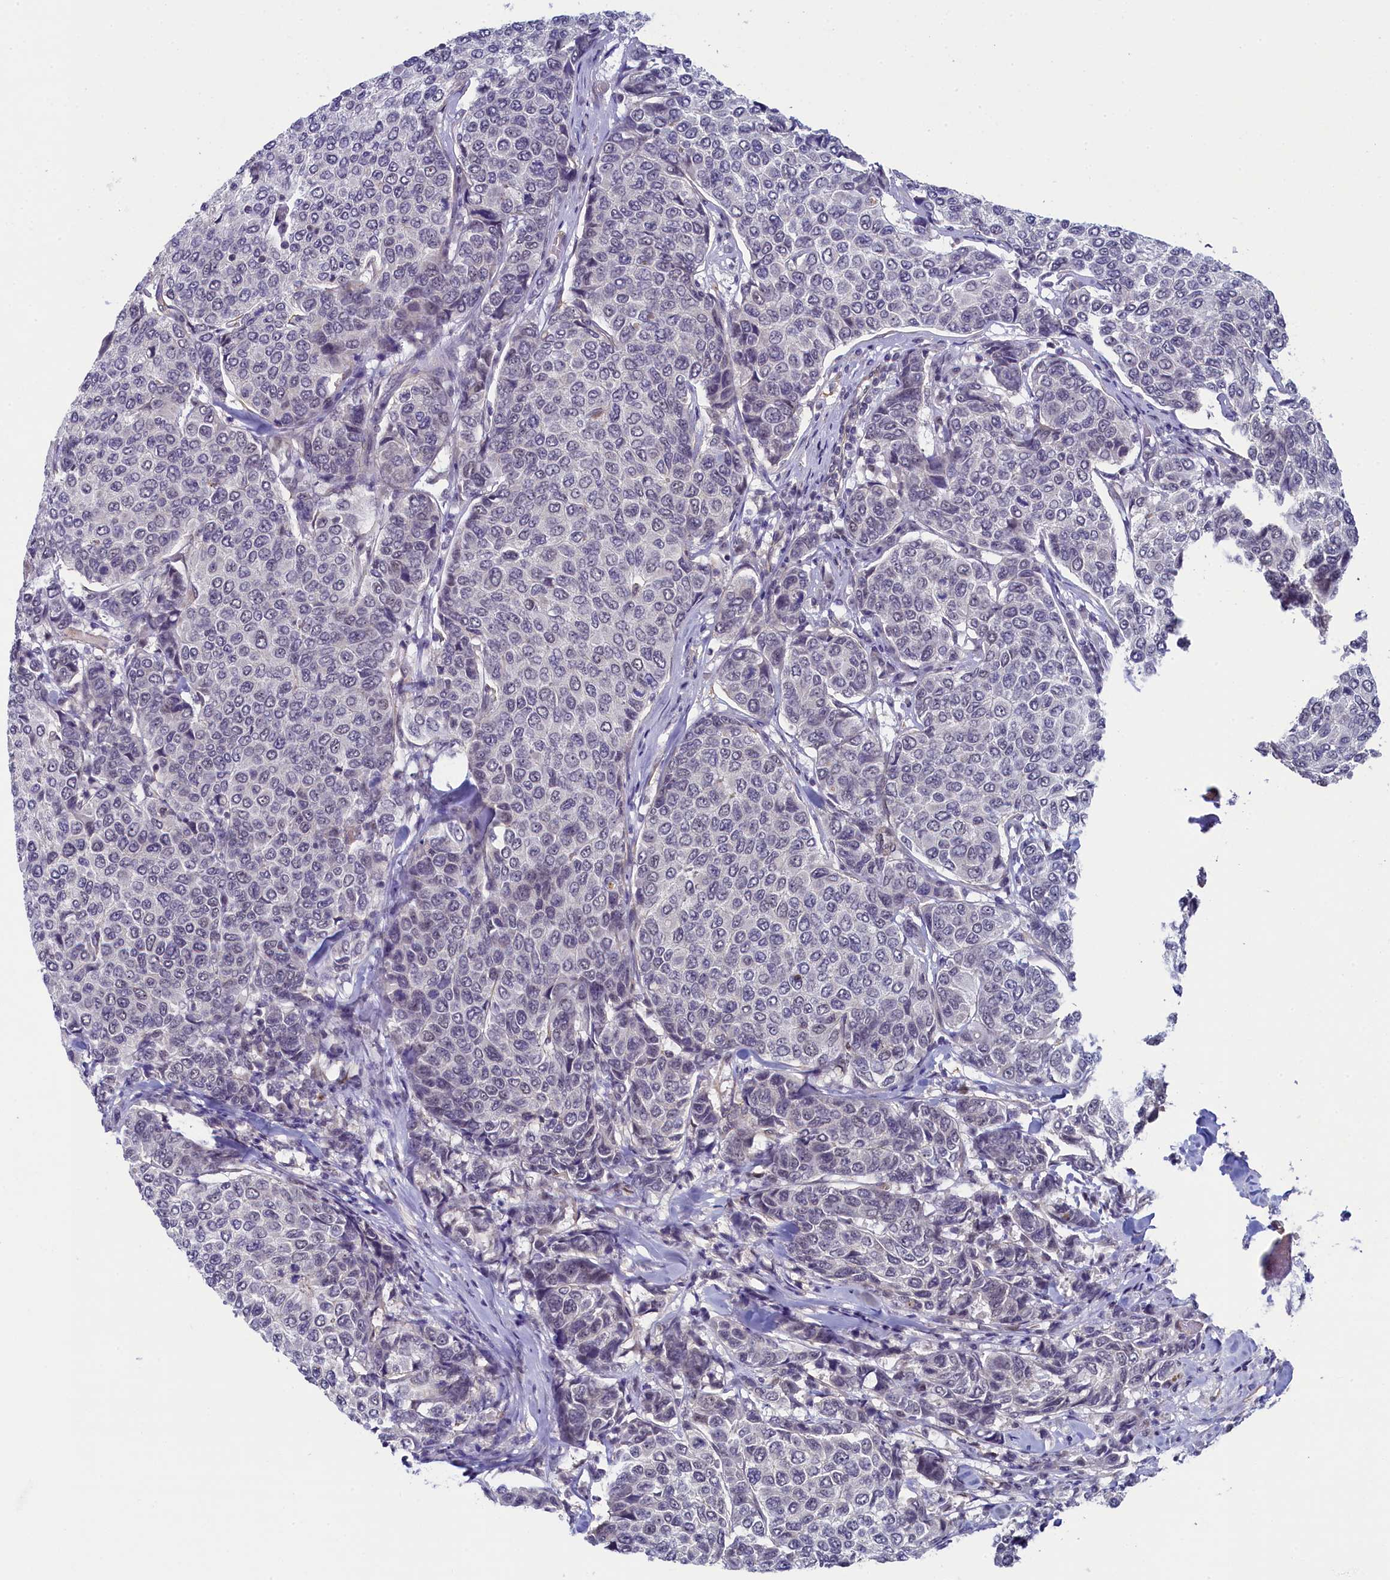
{"staining": {"intensity": "negative", "quantity": "none", "location": "none"}, "tissue": "breast cancer", "cell_type": "Tumor cells", "image_type": "cancer", "snomed": [{"axis": "morphology", "description": "Duct carcinoma"}, {"axis": "topography", "description": "Breast"}], "caption": "IHC image of neoplastic tissue: breast cancer stained with DAB demonstrates no significant protein expression in tumor cells.", "gene": "INTS14", "patient": {"sex": "female", "age": 55}}